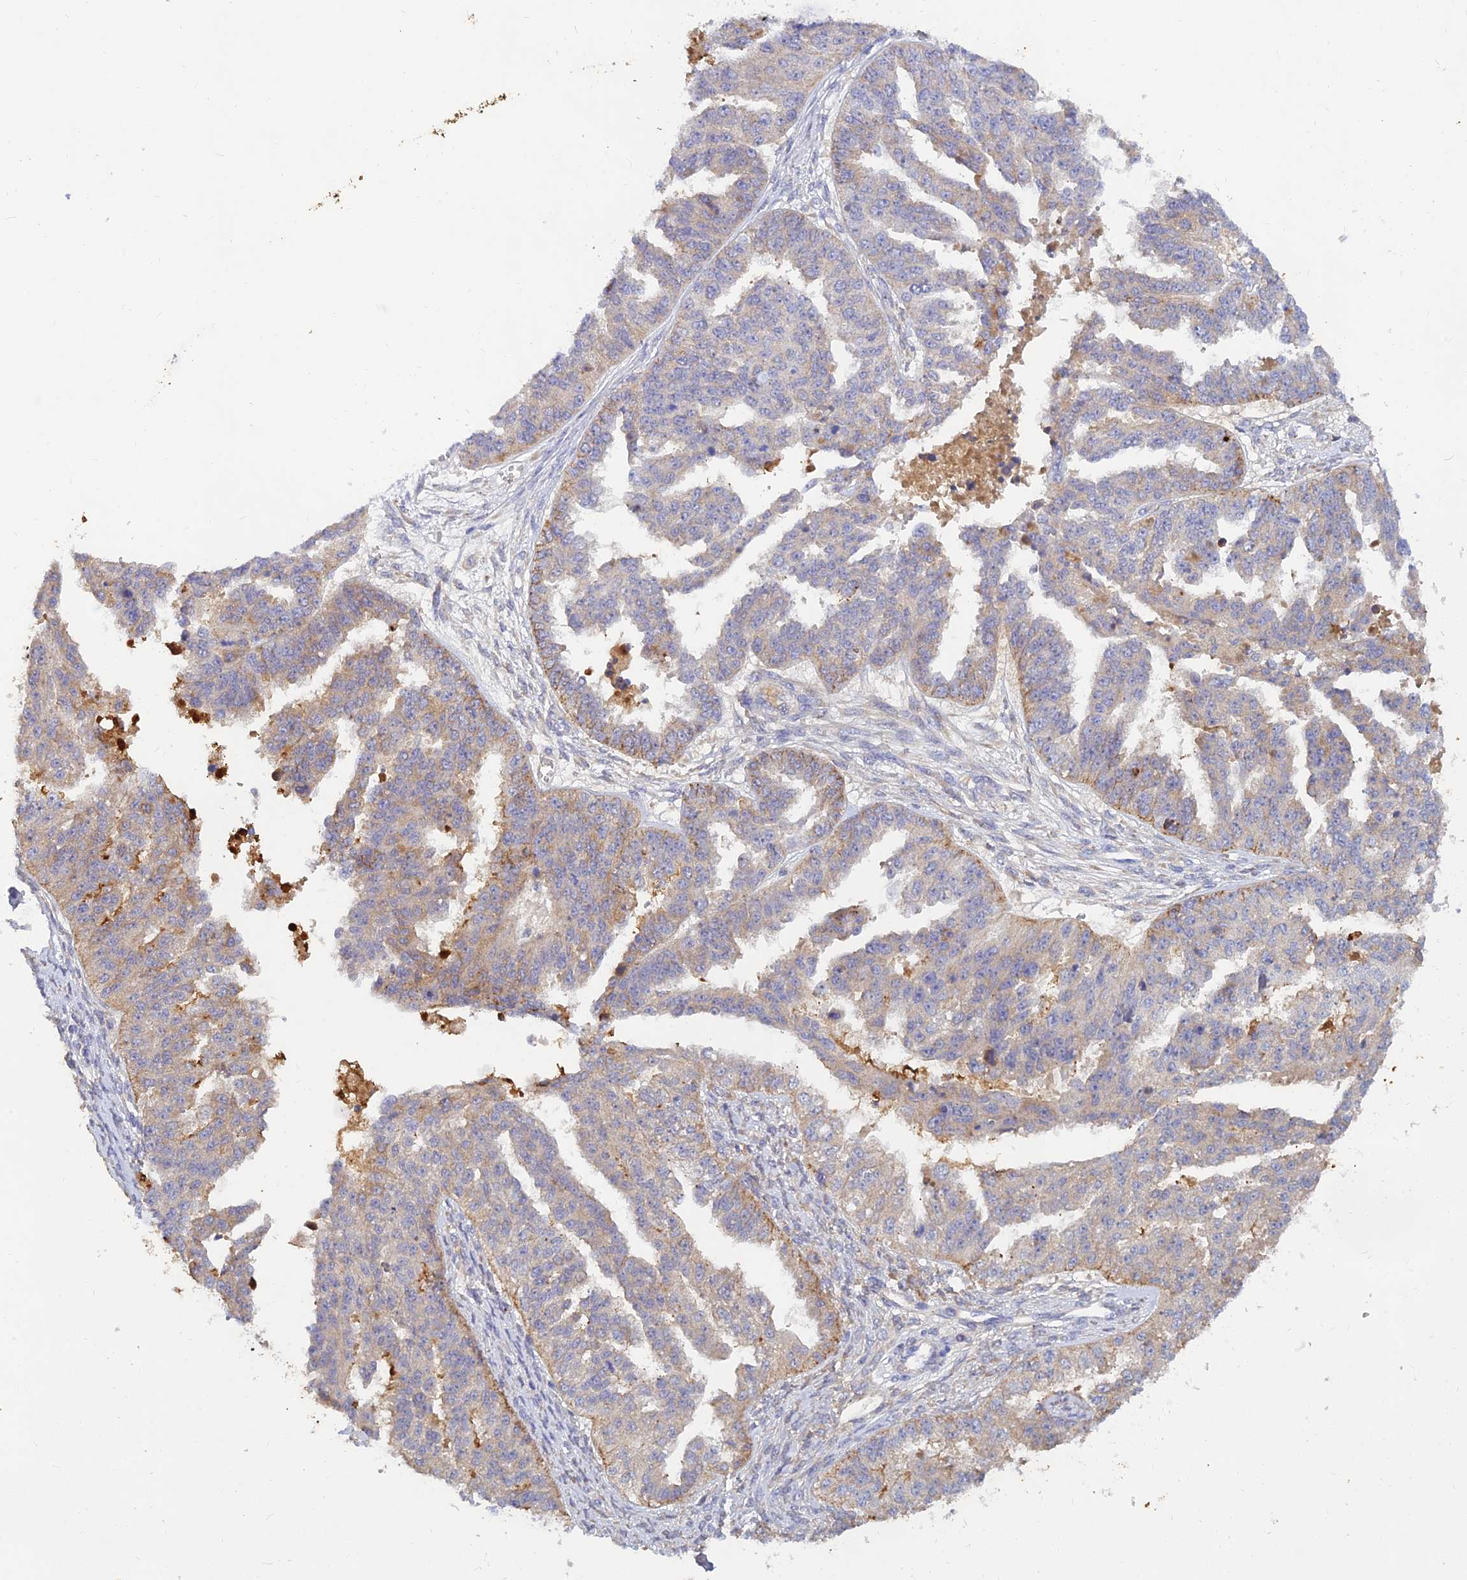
{"staining": {"intensity": "moderate", "quantity": "<25%", "location": "cytoplasmic/membranous"}, "tissue": "ovarian cancer", "cell_type": "Tumor cells", "image_type": "cancer", "snomed": [{"axis": "morphology", "description": "Cystadenocarcinoma, serous, NOS"}, {"axis": "topography", "description": "Ovary"}], "caption": "Protein analysis of ovarian cancer tissue displays moderate cytoplasmic/membranous staining in about <25% of tumor cells.", "gene": "ACSM5", "patient": {"sex": "female", "age": 58}}